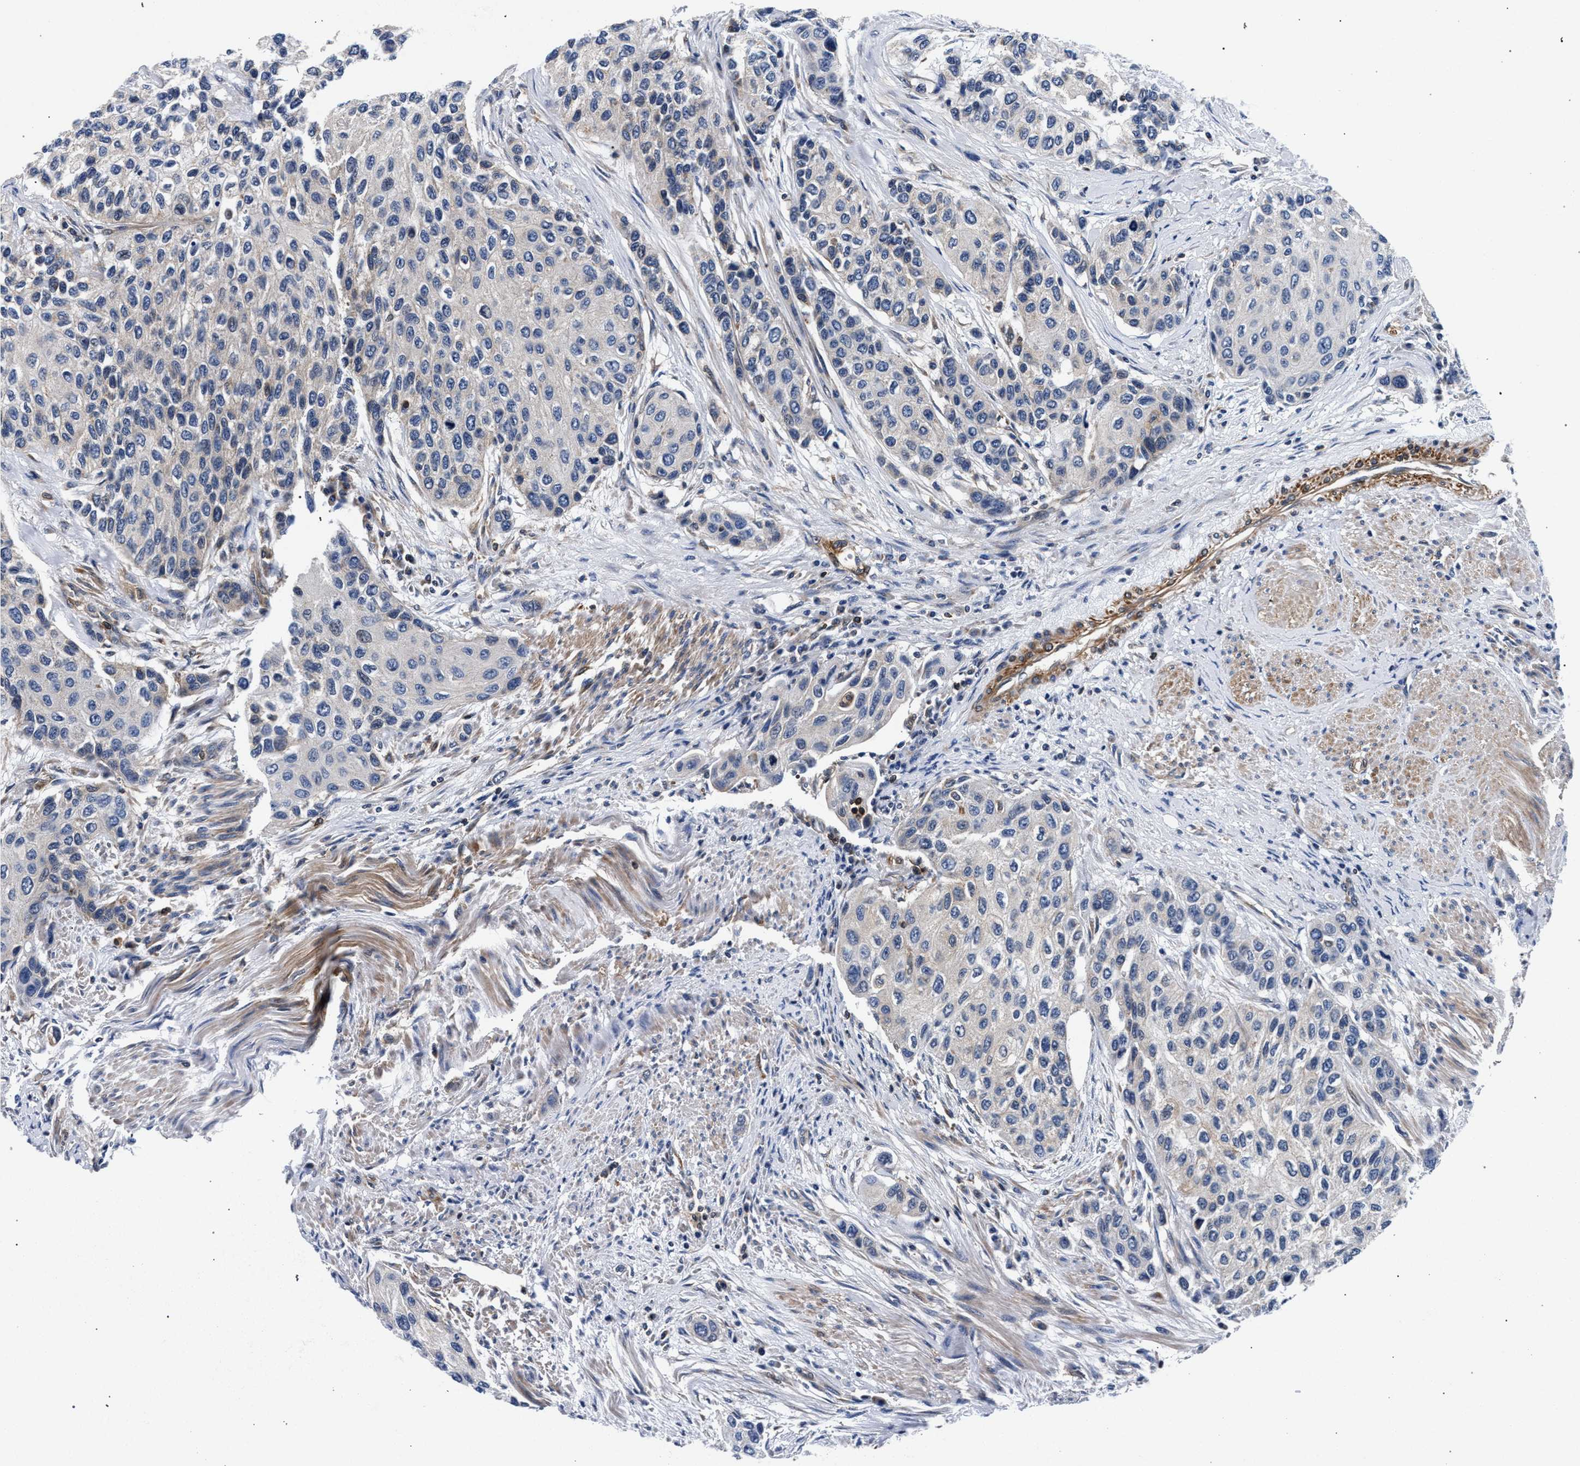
{"staining": {"intensity": "negative", "quantity": "none", "location": "none"}, "tissue": "urothelial cancer", "cell_type": "Tumor cells", "image_type": "cancer", "snomed": [{"axis": "morphology", "description": "Urothelial carcinoma, High grade"}, {"axis": "topography", "description": "Urinary bladder"}], "caption": "Immunohistochemistry of human urothelial cancer demonstrates no positivity in tumor cells.", "gene": "LASP1", "patient": {"sex": "female", "age": 56}}